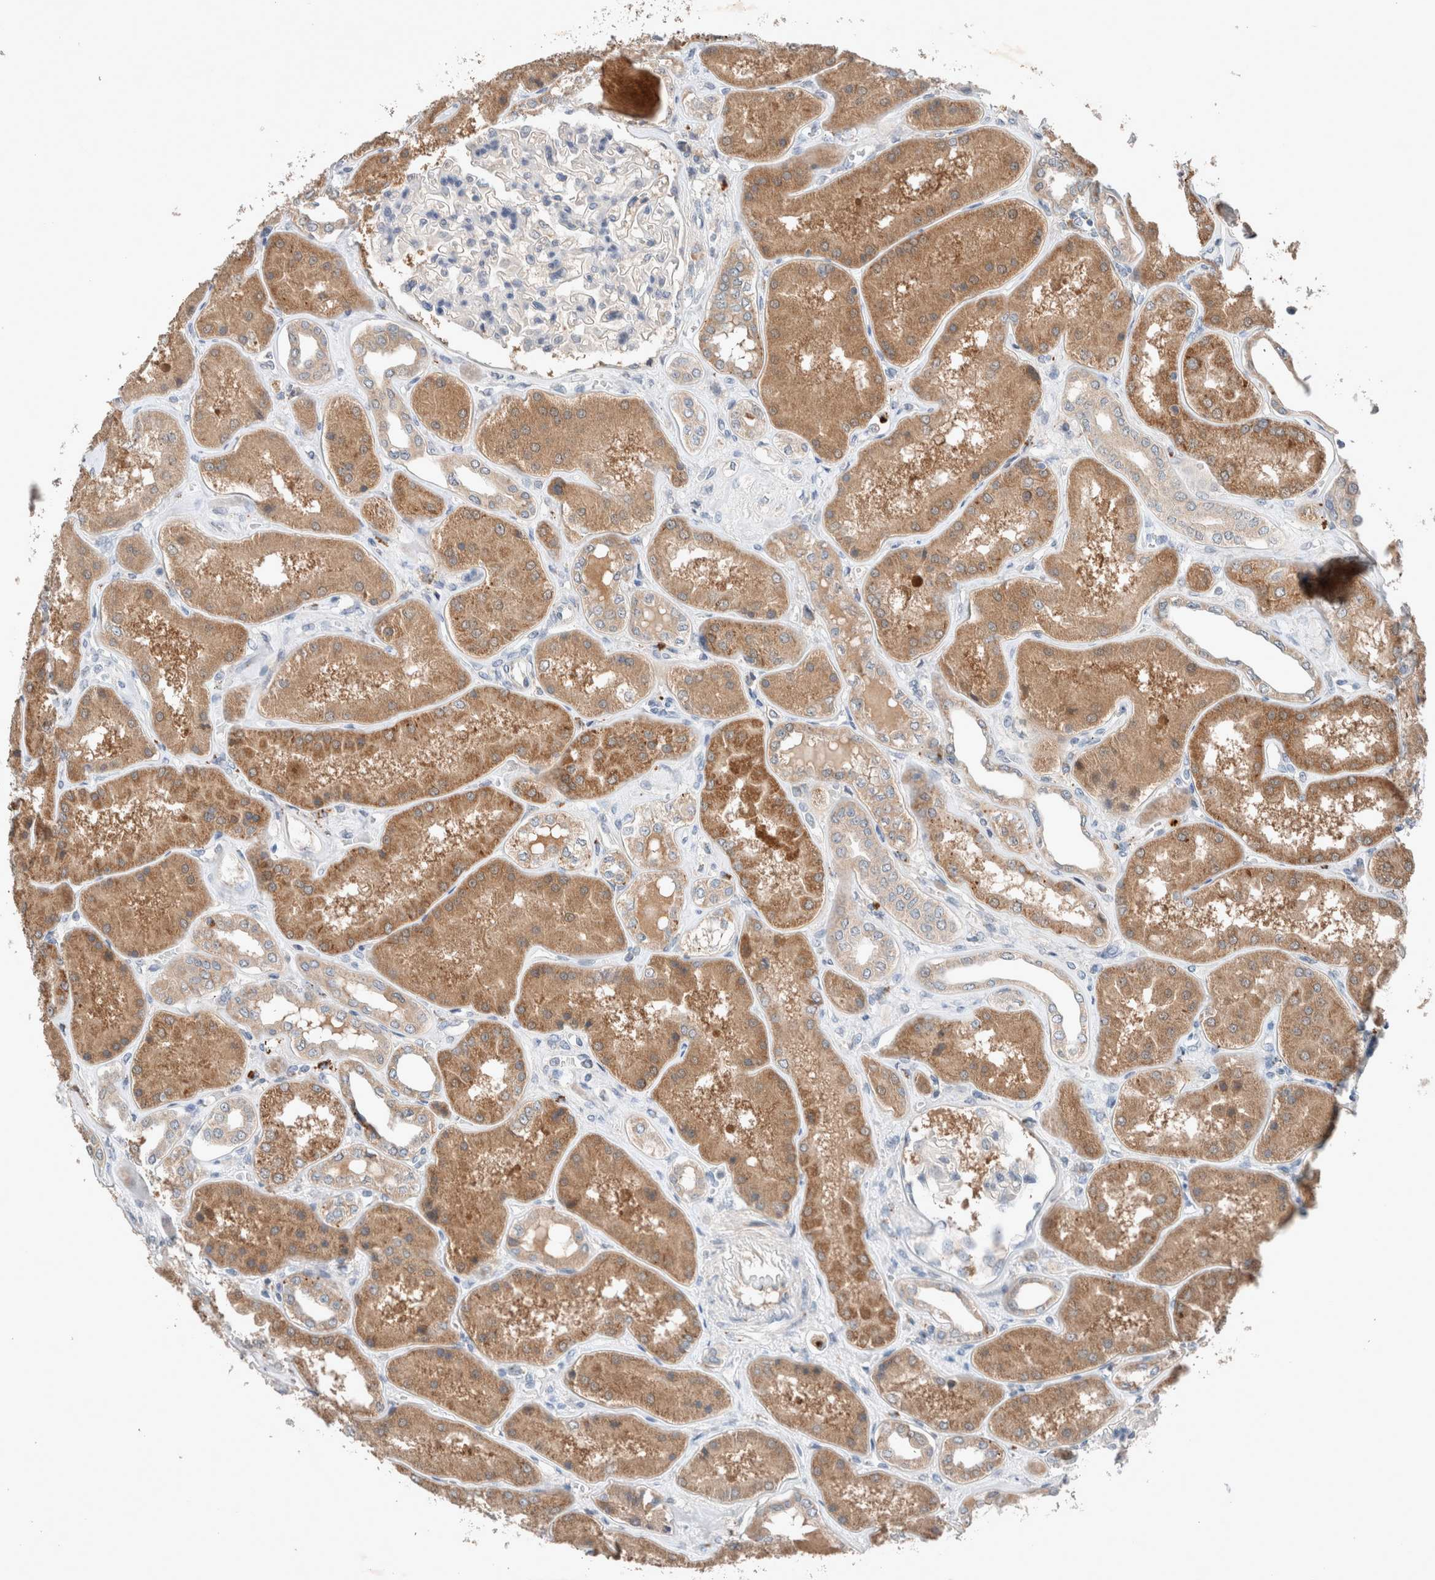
{"staining": {"intensity": "negative", "quantity": "none", "location": "none"}, "tissue": "kidney", "cell_type": "Cells in glomeruli", "image_type": "normal", "snomed": [{"axis": "morphology", "description": "Normal tissue, NOS"}, {"axis": "topography", "description": "Kidney"}], "caption": "High power microscopy histopathology image of an immunohistochemistry micrograph of benign kidney, revealing no significant positivity in cells in glomeruli.", "gene": "UGCG", "patient": {"sex": "female", "age": 56}}